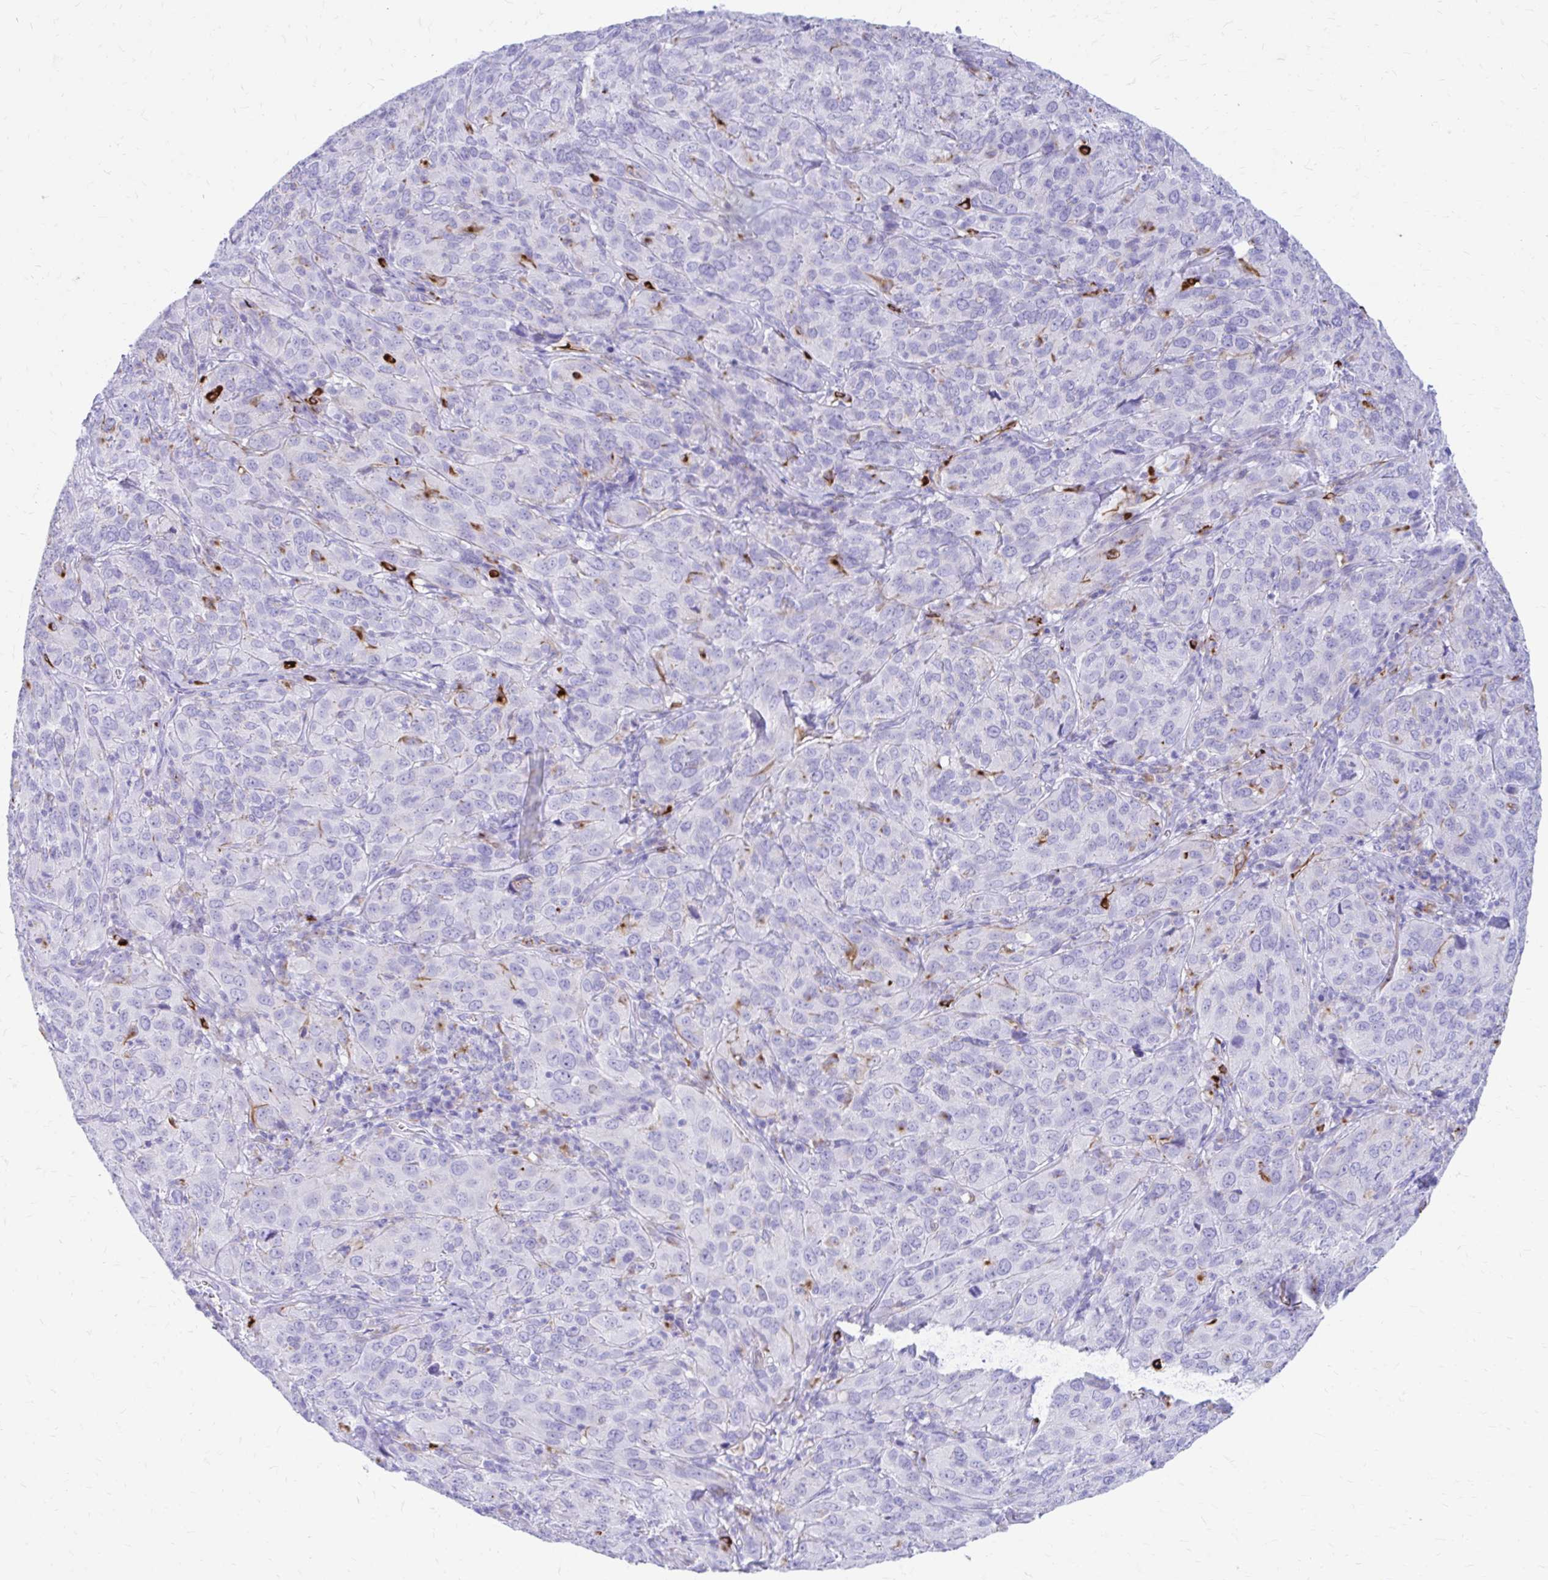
{"staining": {"intensity": "negative", "quantity": "none", "location": "none"}, "tissue": "cervical cancer", "cell_type": "Tumor cells", "image_type": "cancer", "snomed": [{"axis": "morphology", "description": "Normal tissue, NOS"}, {"axis": "morphology", "description": "Squamous cell carcinoma, NOS"}, {"axis": "topography", "description": "Cervix"}], "caption": "Human cervical cancer stained for a protein using IHC shows no positivity in tumor cells.", "gene": "ZNF699", "patient": {"sex": "female", "age": 51}}